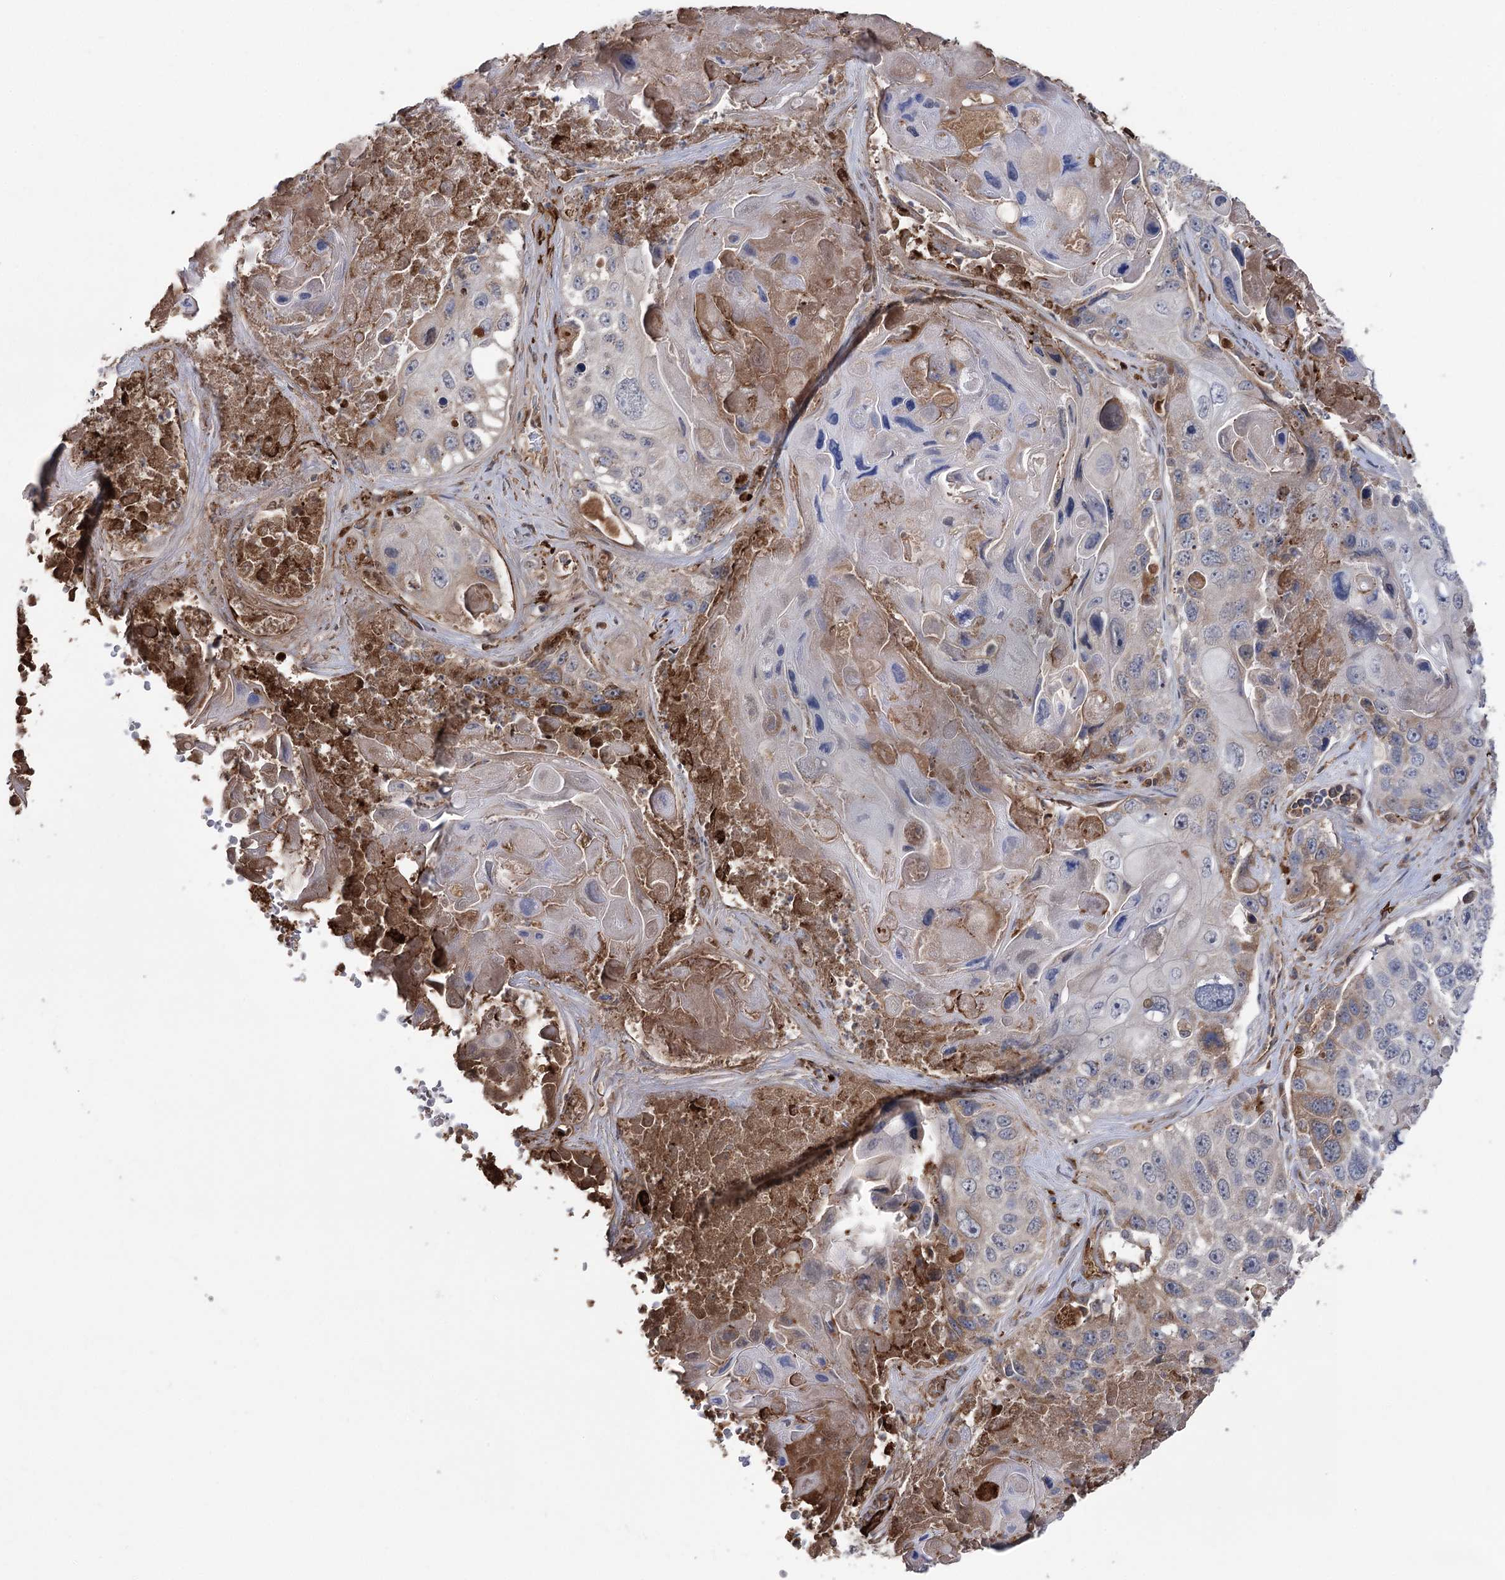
{"staining": {"intensity": "moderate", "quantity": "<25%", "location": "cytoplasmic/membranous"}, "tissue": "lung cancer", "cell_type": "Tumor cells", "image_type": "cancer", "snomed": [{"axis": "morphology", "description": "Squamous cell carcinoma, NOS"}, {"axis": "topography", "description": "Lung"}], "caption": "Protein positivity by immunohistochemistry displays moderate cytoplasmic/membranous expression in about <25% of tumor cells in lung cancer. The protein is stained brown, and the nuclei are stained in blue (DAB IHC with brightfield microscopy, high magnification).", "gene": "OTUD1", "patient": {"sex": "male", "age": 61}}